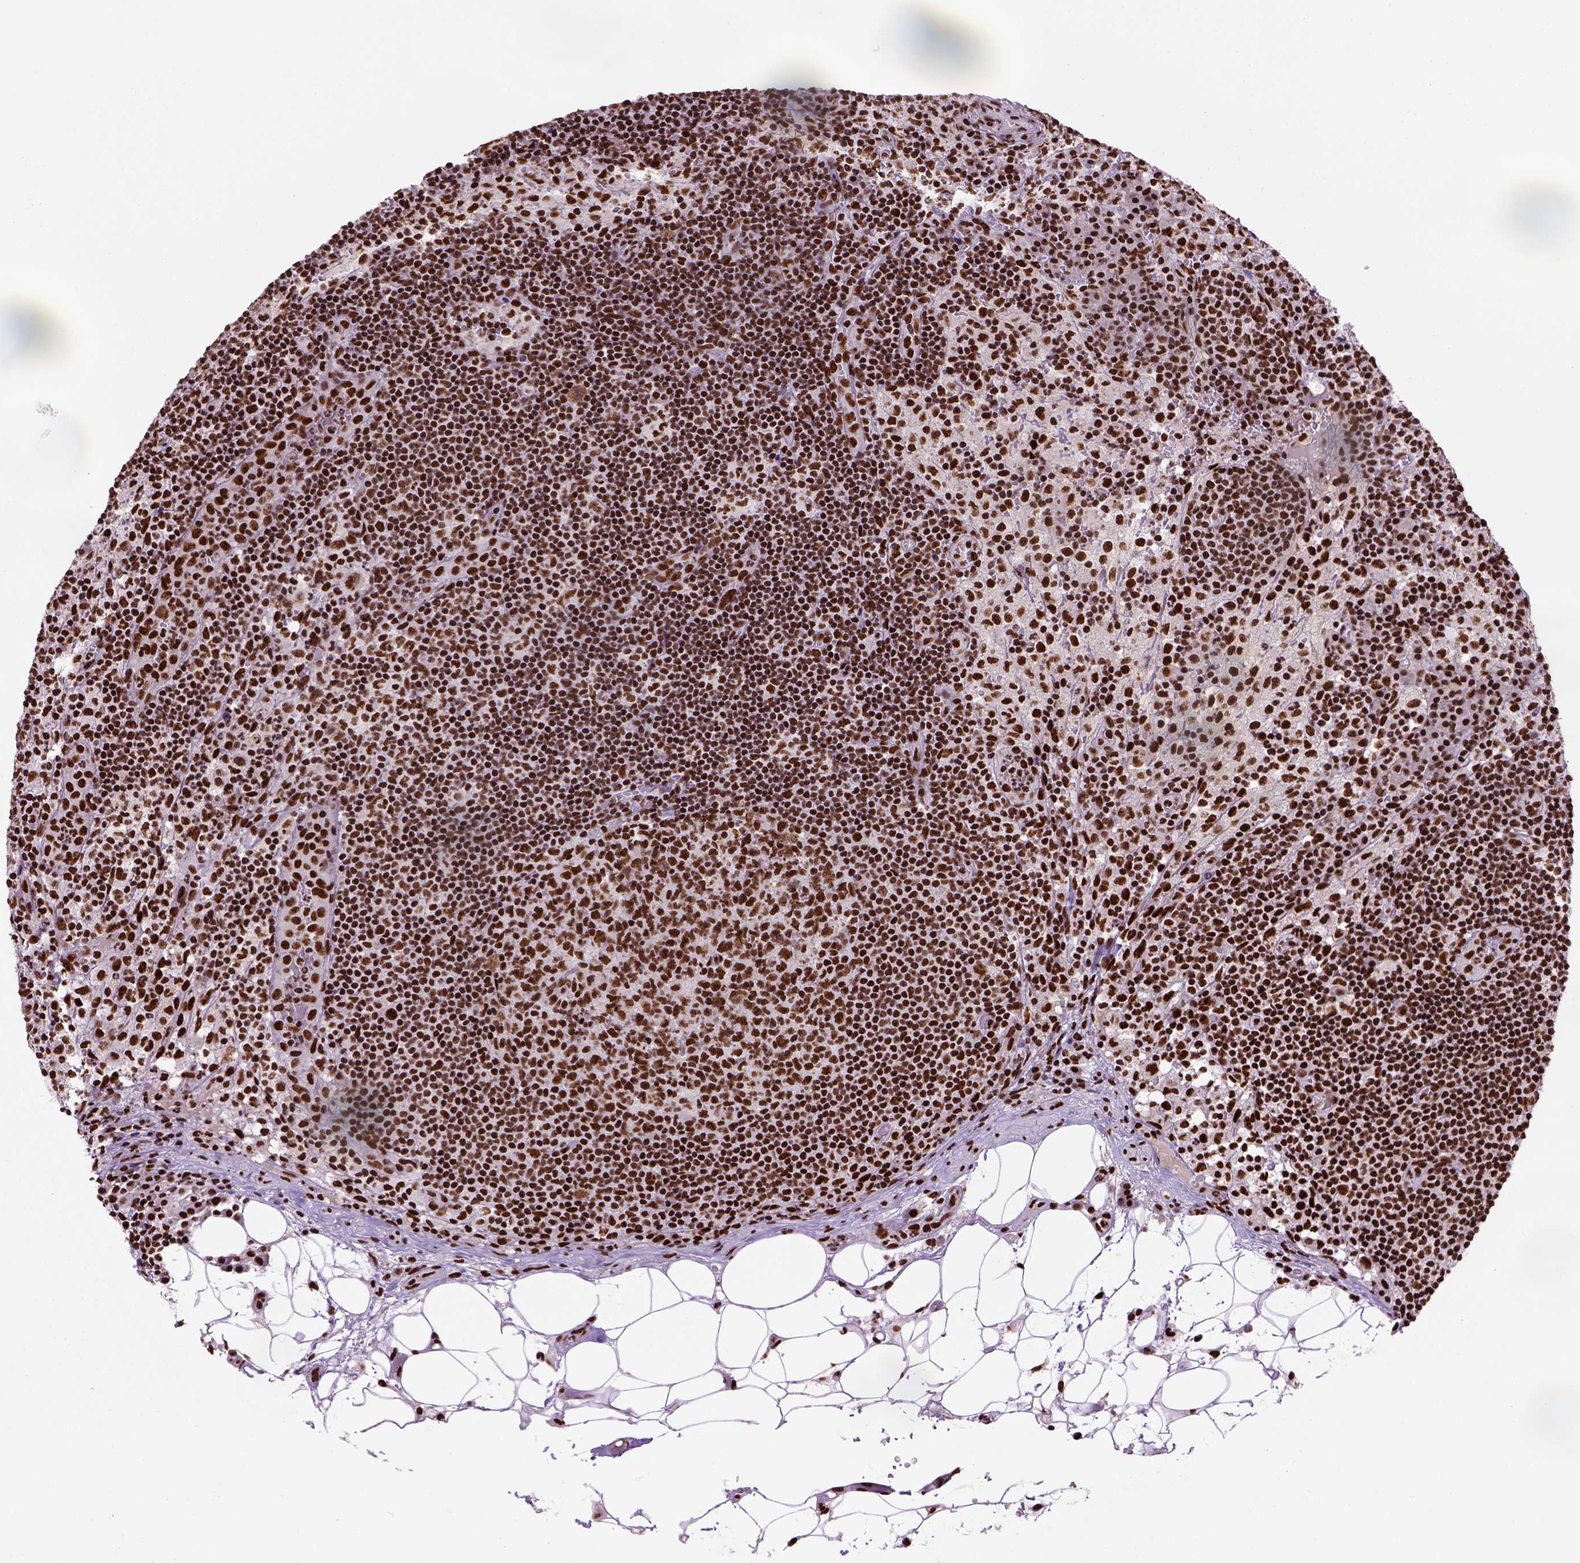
{"staining": {"intensity": "strong", "quantity": ">75%", "location": "nuclear"}, "tissue": "lymph node", "cell_type": "Germinal center cells", "image_type": "normal", "snomed": [{"axis": "morphology", "description": "Normal tissue, NOS"}, {"axis": "topography", "description": "Lymph node"}], "caption": "A brown stain highlights strong nuclear expression of a protein in germinal center cells of normal human lymph node.", "gene": "NSMCE2", "patient": {"sex": "male", "age": 62}}